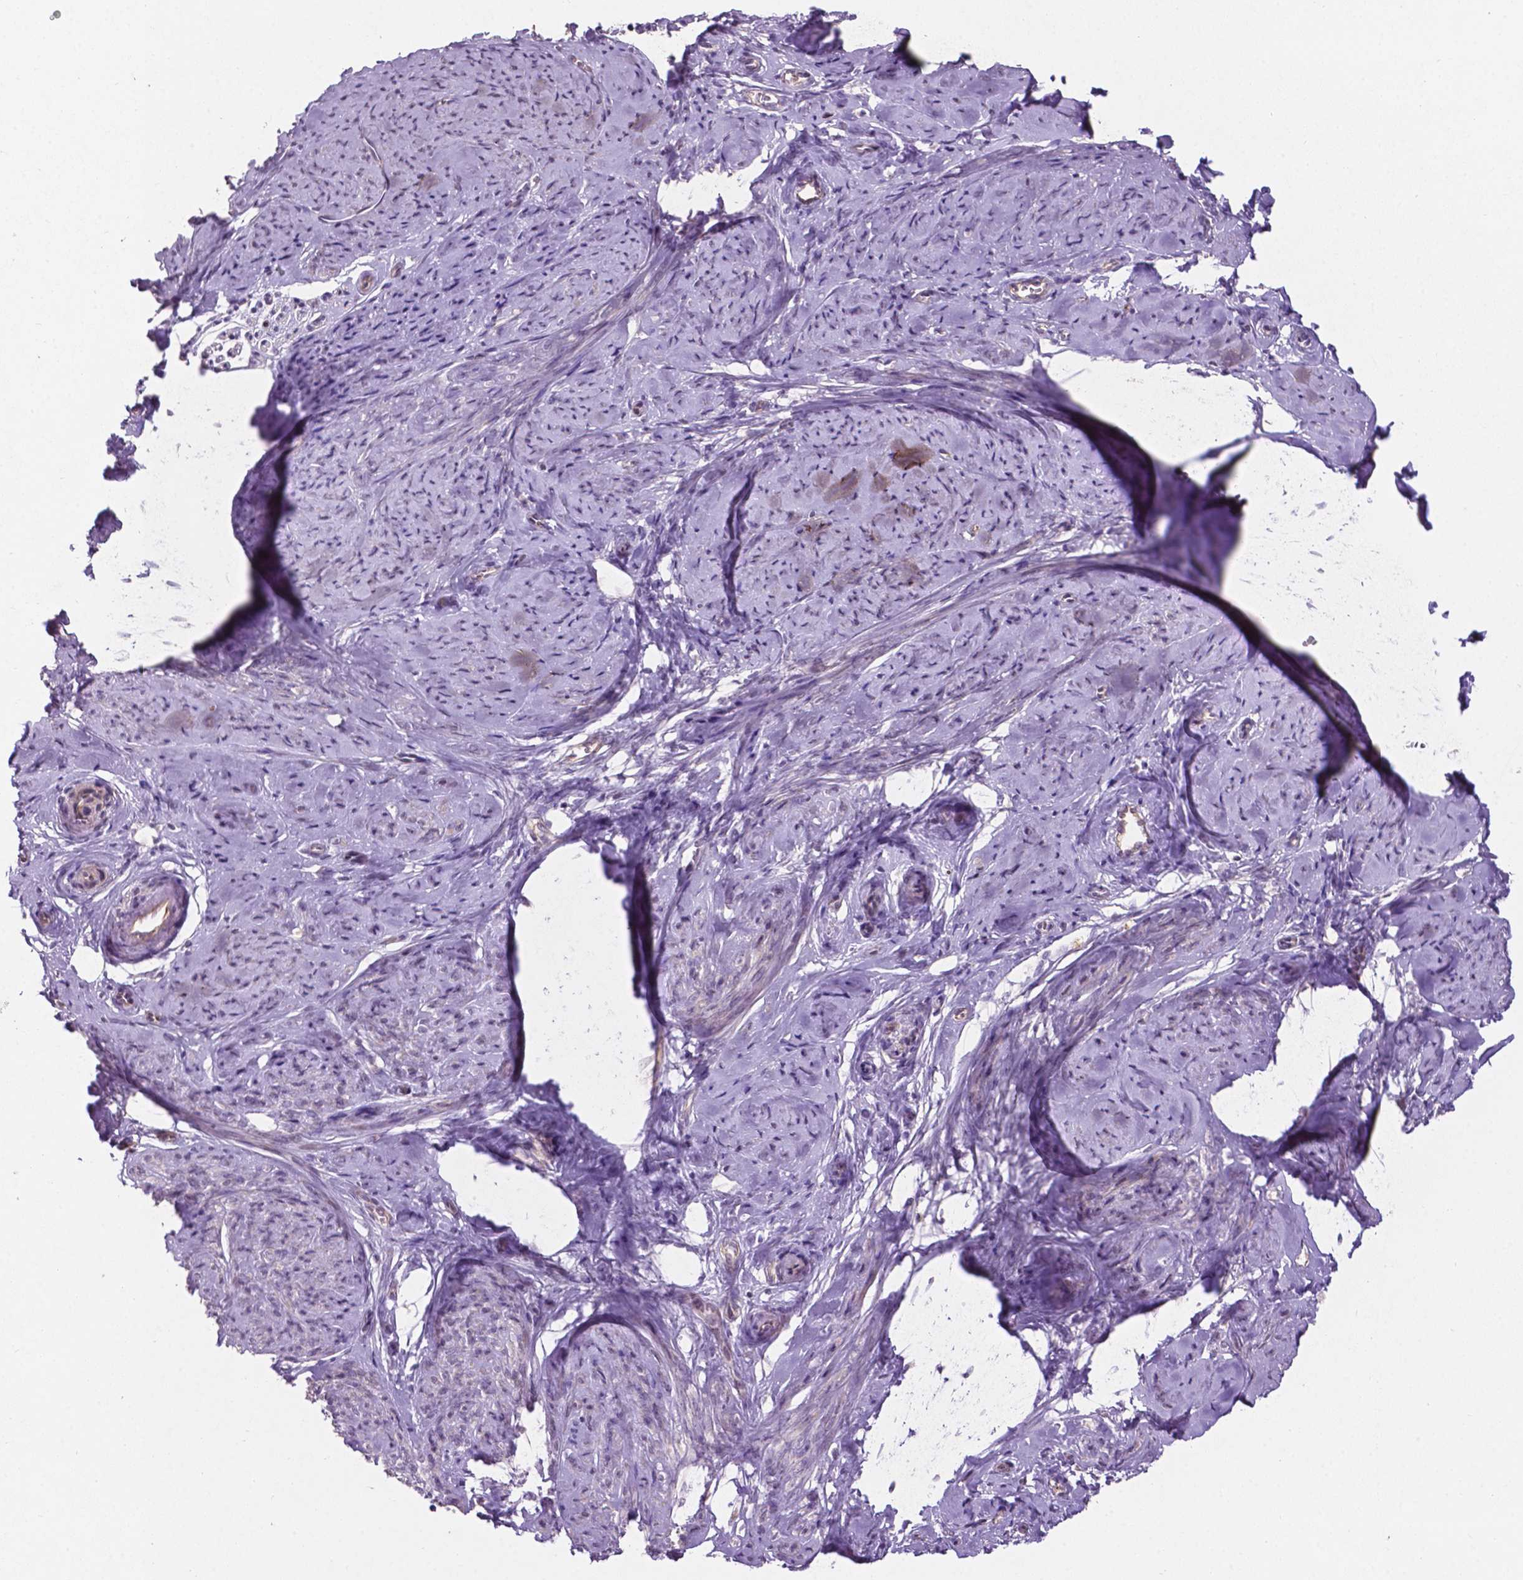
{"staining": {"intensity": "weak", "quantity": "<25%", "location": "cytoplasmic/membranous"}, "tissue": "smooth muscle", "cell_type": "Smooth muscle cells", "image_type": "normal", "snomed": [{"axis": "morphology", "description": "Normal tissue, NOS"}, {"axis": "topography", "description": "Smooth muscle"}], "caption": "Protein analysis of normal smooth muscle demonstrates no significant staining in smooth muscle cells.", "gene": "ARL5C", "patient": {"sex": "female", "age": 48}}